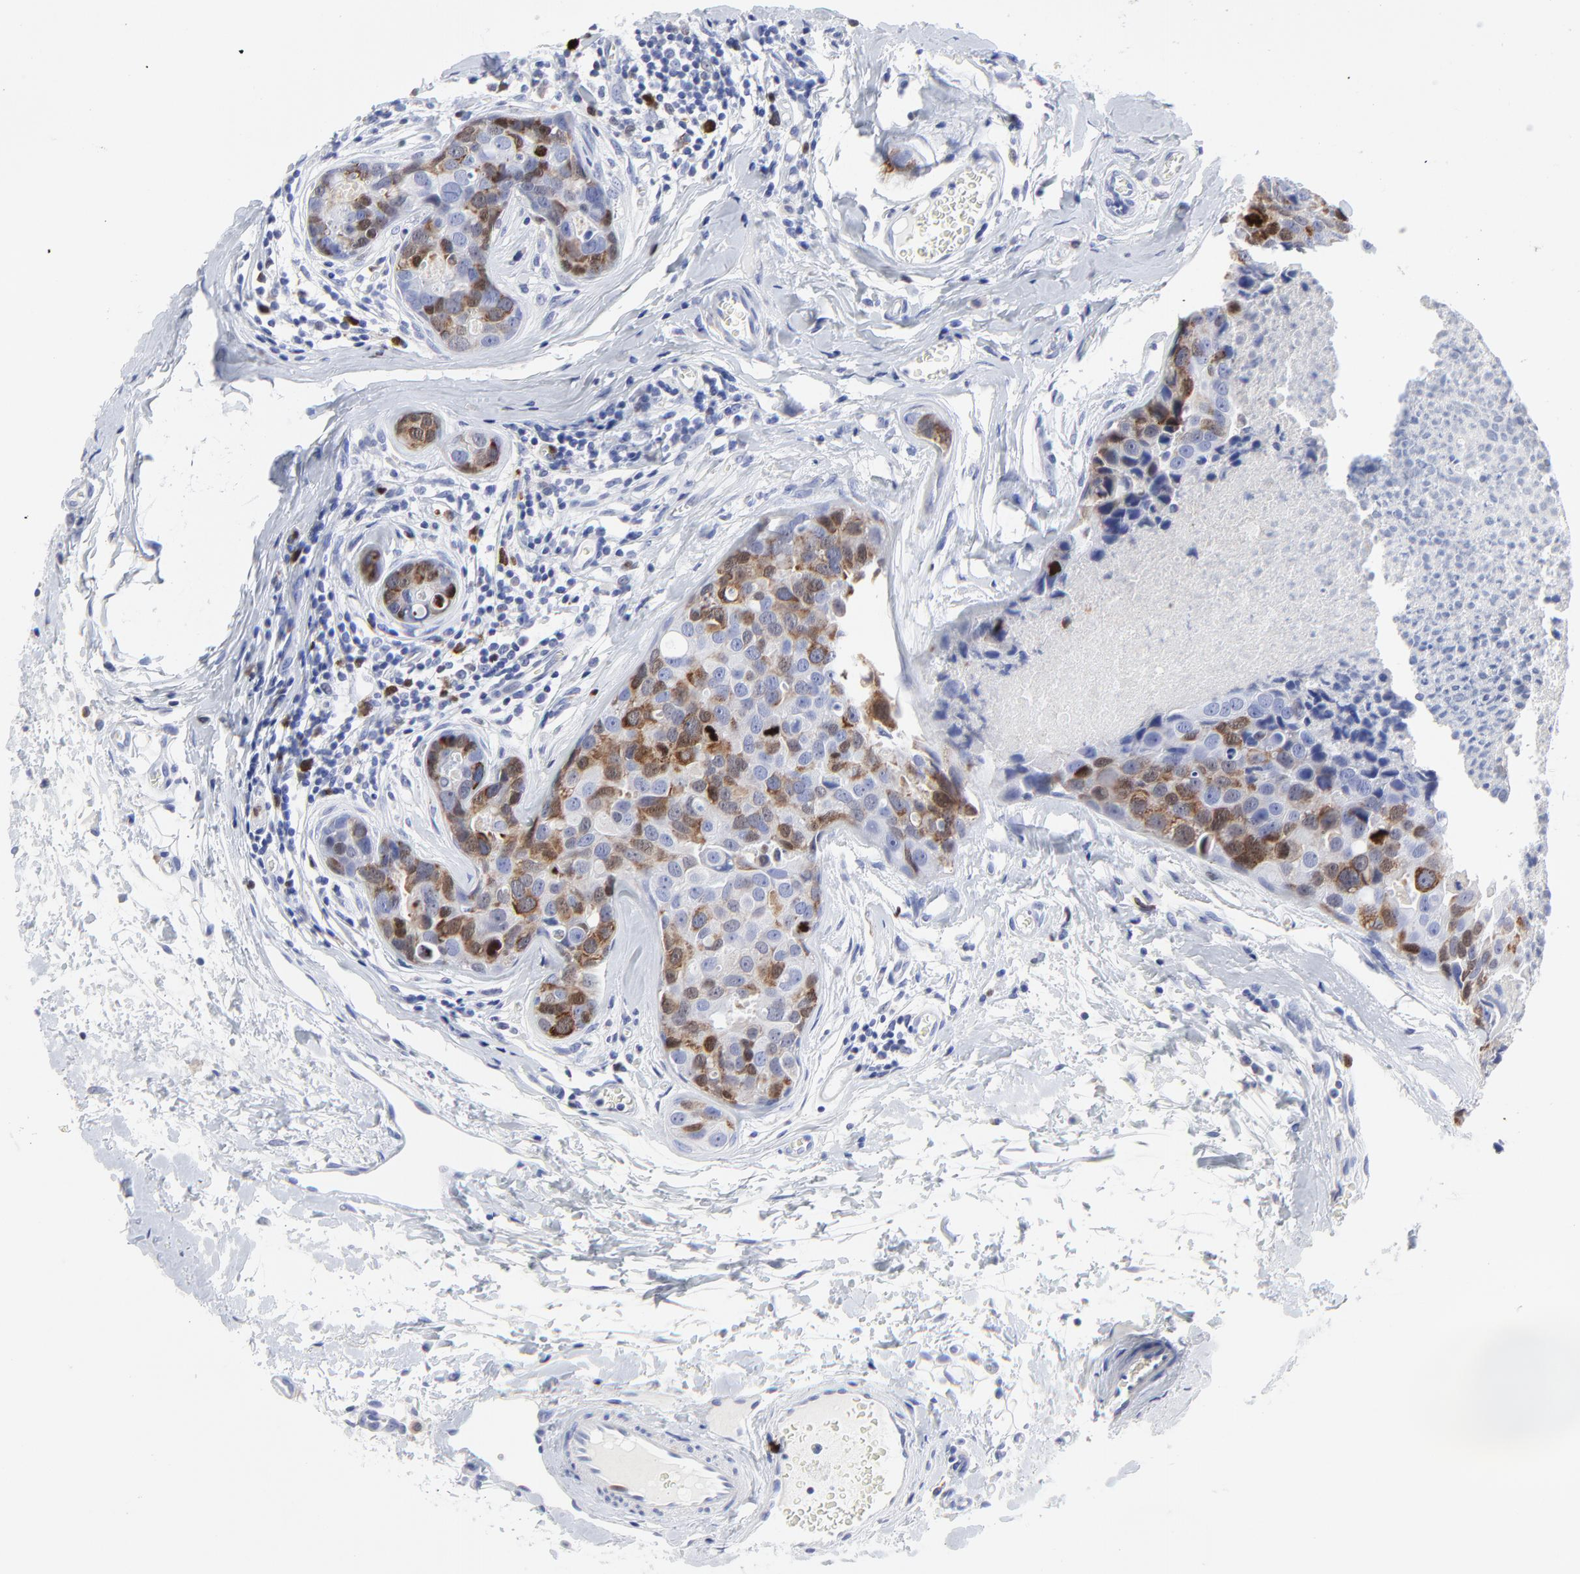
{"staining": {"intensity": "moderate", "quantity": "25%-75%", "location": "cytoplasmic/membranous"}, "tissue": "breast cancer", "cell_type": "Tumor cells", "image_type": "cancer", "snomed": [{"axis": "morphology", "description": "Duct carcinoma"}, {"axis": "topography", "description": "Breast"}], "caption": "Breast cancer (invasive ductal carcinoma) stained with DAB immunohistochemistry exhibits medium levels of moderate cytoplasmic/membranous expression in approximately 25%-75% of tumor cells.", "gene": "NCAPH", "patient": {"sex": "female", "age": 24}}